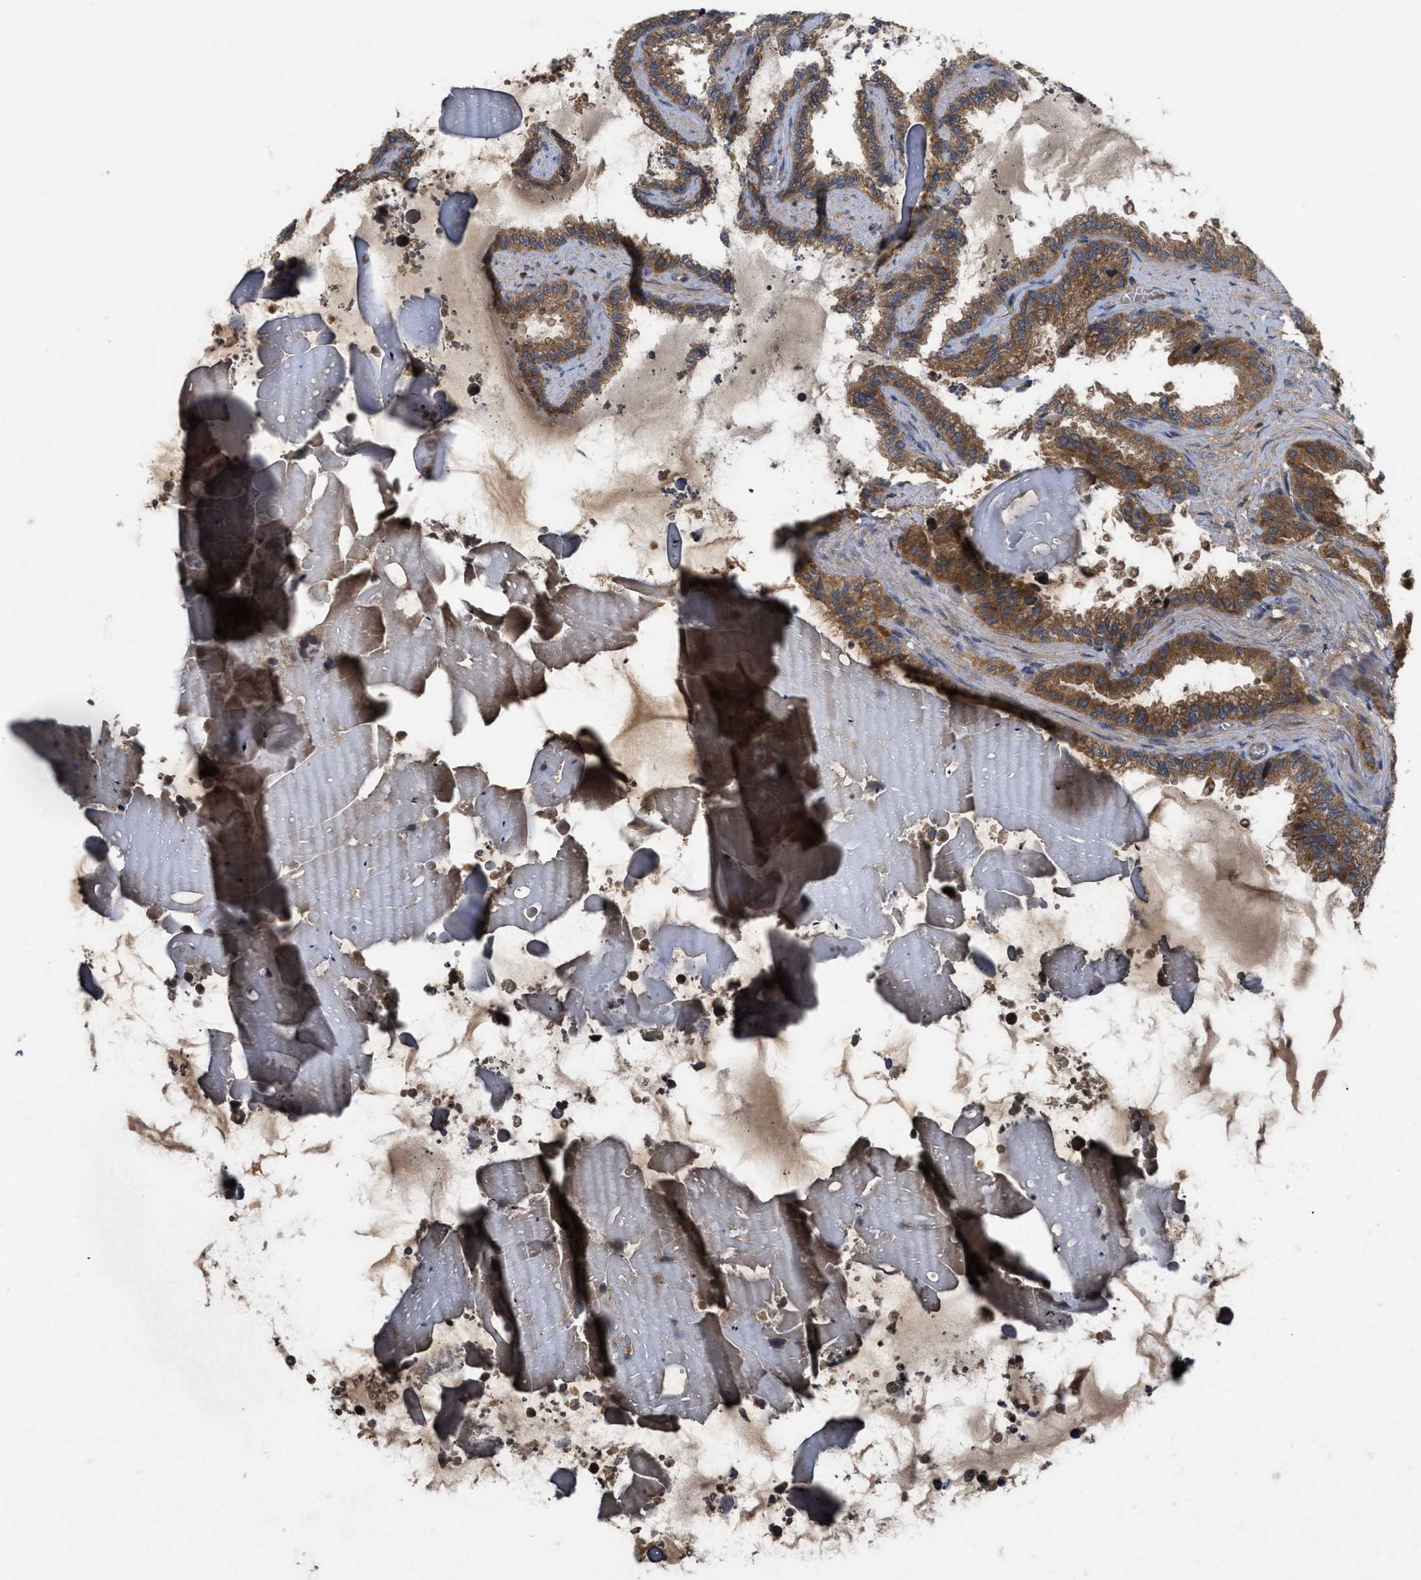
{"staining": {"intensity": "moderate", "quantity": ">75%", "location": "cytoplasmic/membranous"}, "tissue": "seminal vesicle", "cell_type": "Glandular cells", "image_type": "normal", "snomed": [{"axis": "morphology", "description": "Normal tissue, NOS"}, {"axis": "topography", "description": "Seminal veicle"}], "caption": "Moderate cytoplasmic/membranous positivity for a protein is present in about >75% of glandular cells of unremarkable seminal vesicle using IHC.", "gene": "RAB2A", "patient": {"sex": "male", "age": 46}}